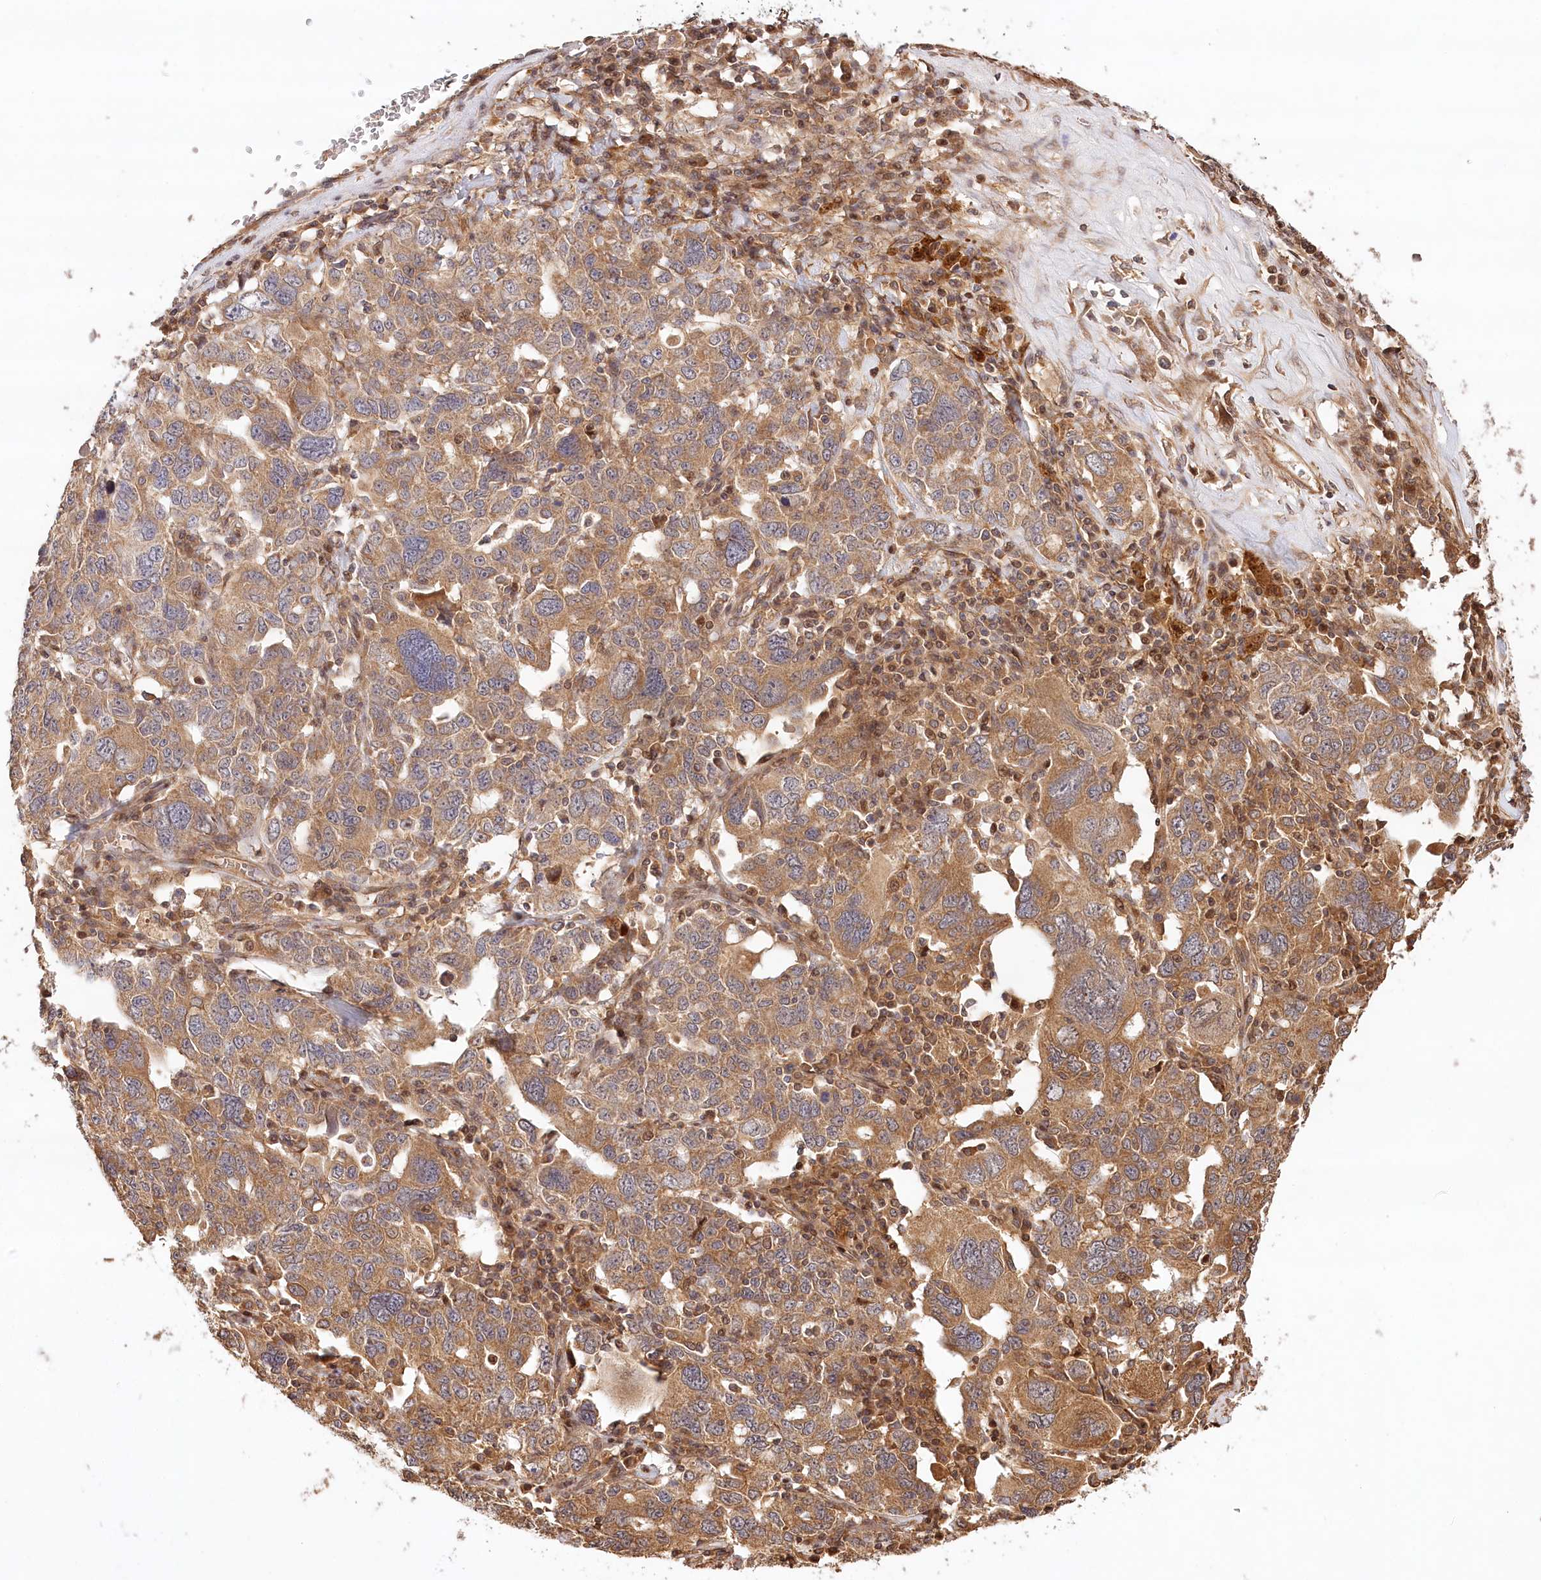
{"staining": {"intensity": "moderate", "quantity": ">75%", "location": "cytoplasmic/membranous"}, "tissue": "ovarian cancer", "cell_type": "Tumor cells", "image_type": "cancer", "snomed": [{"axis": "morphology", "description": "Carcinoma, endometroid"}, {"axis": "topography", "description": "Ovary"}], "caption": "Immunohistochemistry micrograph of neoplastic tissue: human ovarian endometroid carcinoma stained using immunohistochemistry (IHC) demonstrates medium levels of moderate protein expression localized specifically in the cytoplasmic/membranous of tumor cells, appearing as a cytoplasmic/membranous brown color.", "gene": "LSS", "patient": {"sex": "female", "age": 62}}